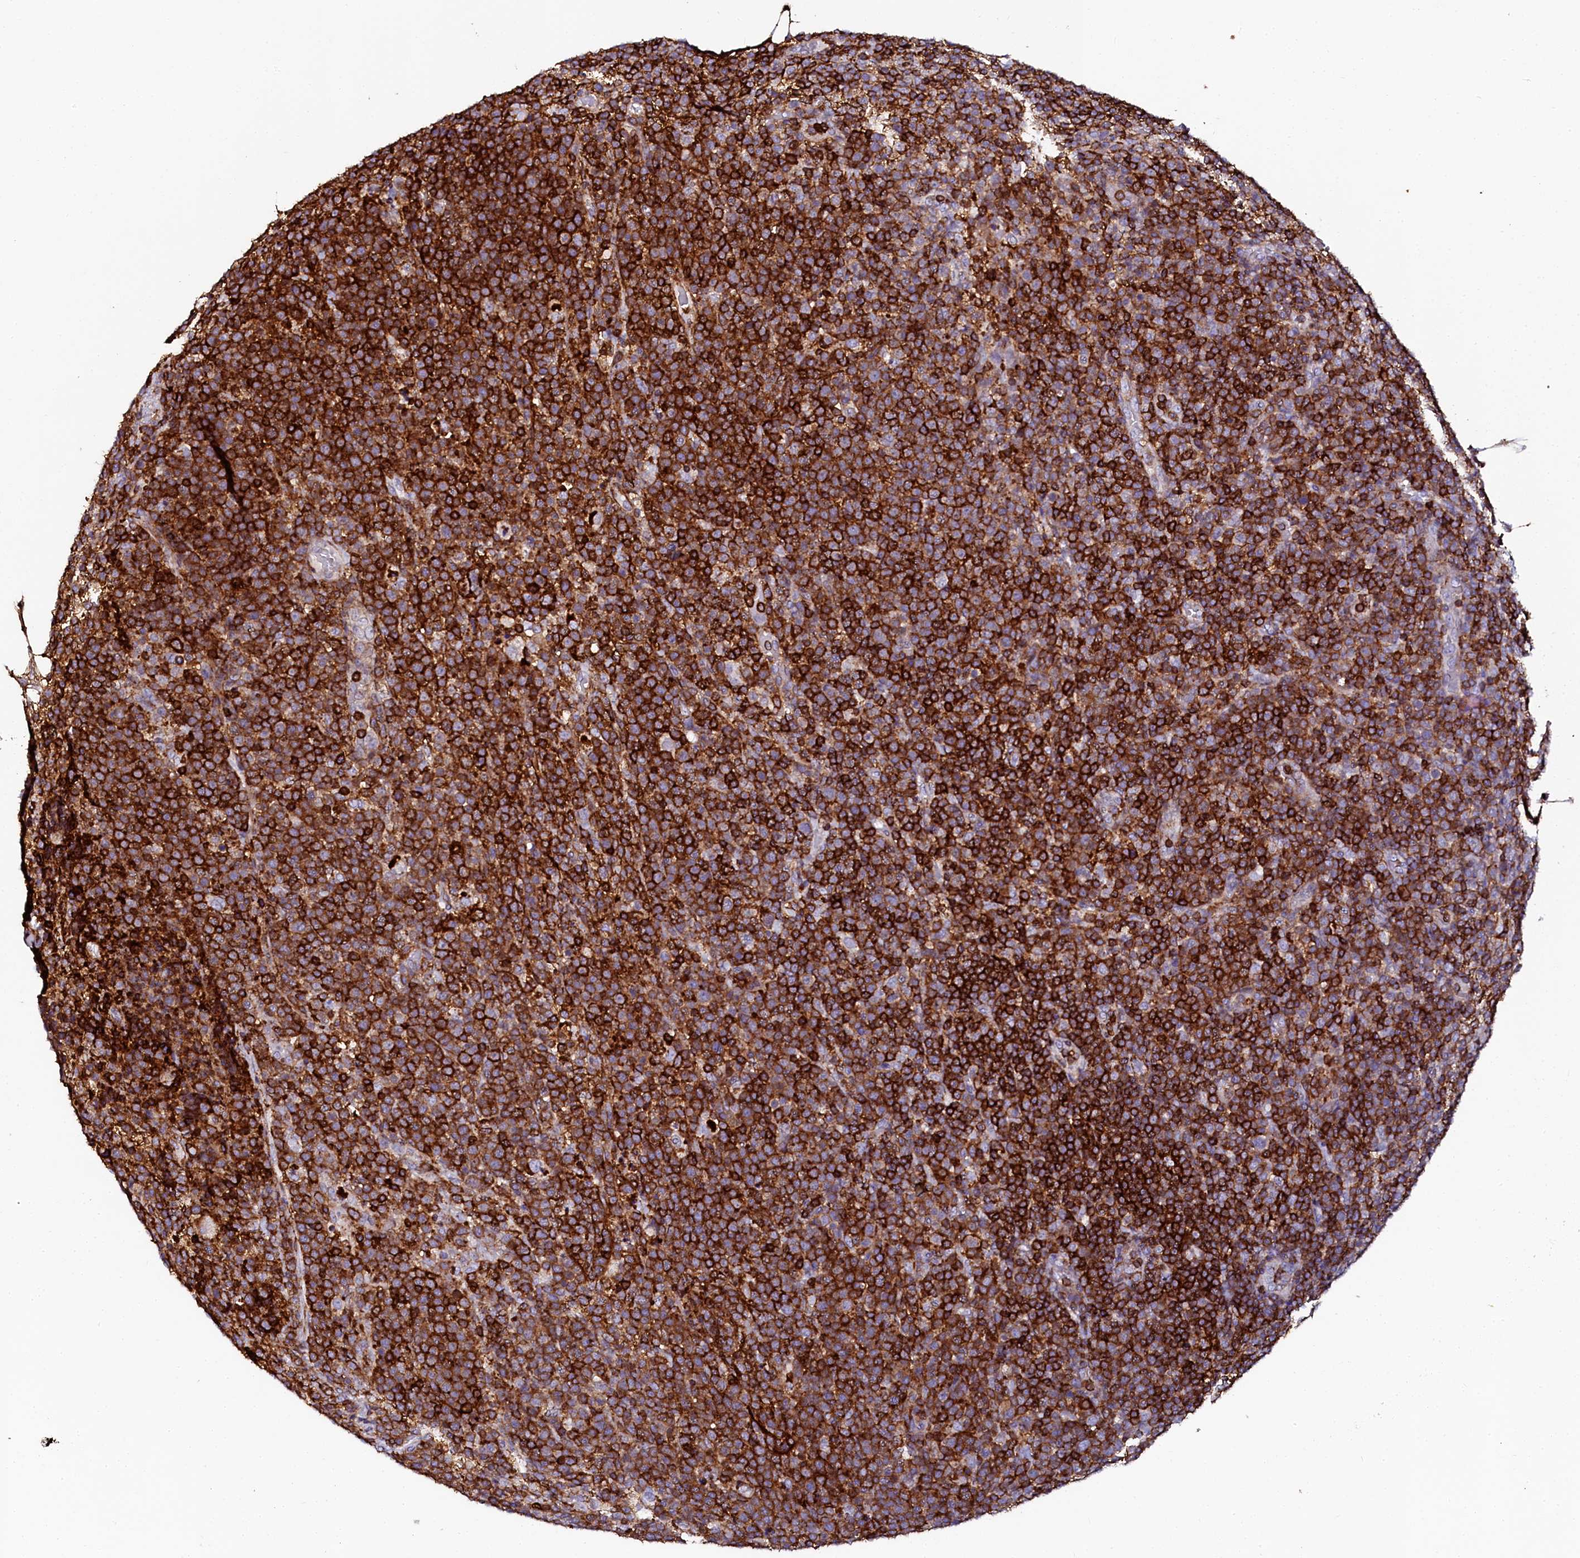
{"staining": {"intensity": "strong", "quantity": ">75%", "location": "cytoplasmic/membranous"}, "tissue": "lymphoma", "cell_type": "Tumor cells", "image_type": "cancer", "snomed": [{"axis": "morphology", "description": "Malignant lymphoma, non-Hodgkin's type, High grade"}, {"axis": "topography", "description": "Lymph node"}], "caption": "Immunohistochemistry (IHC) photomicrograph of neoplastic tissue: lymphoma stained using immunohistochemistry reveals high levels of strong protein expression localized specifically in the cytoplasmic/membranous of tumor cells, appearing as a cytoplasmic/membranous brown color.", "gene": "AAAS", "patient": {"sex": "male", "age": 61}}